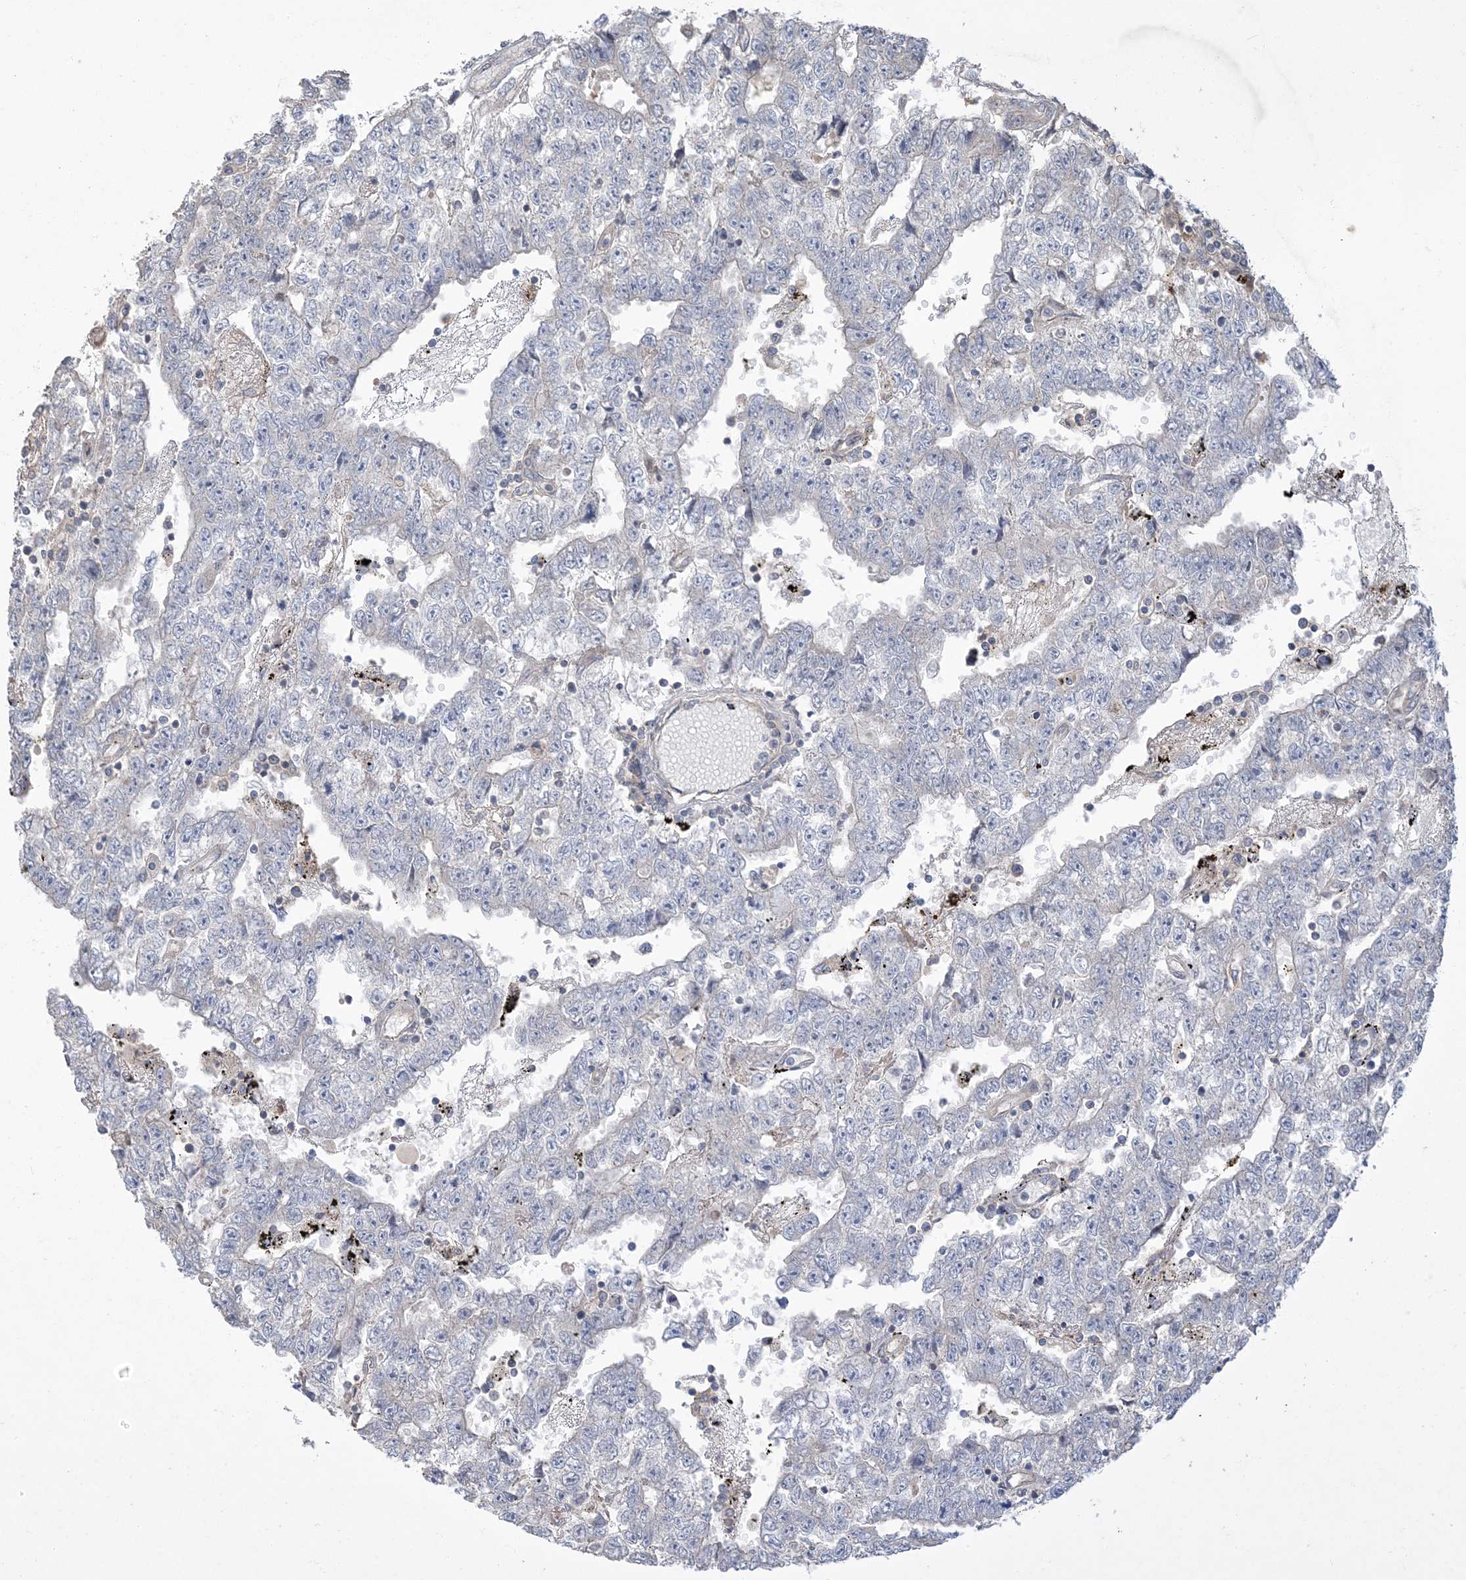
{"staining": {"intensity": "negative", "quantity": "none", "location": "none"}, "tissue": "testis cancer", "cell_type": "Tumor cells", "image_type": "cancer", "snomed": [{"axis": "morphology", "description": "Carcinoma, Embryonal, NOS"}, {"axis": "topography", "description": "Testis"}], "caption": "Testis embryonal carcinoma stained for a protein using IHC reveals no staining tumor cells.", "gene": "LTN1", "patient": {"sex": "male", "age": 25}}